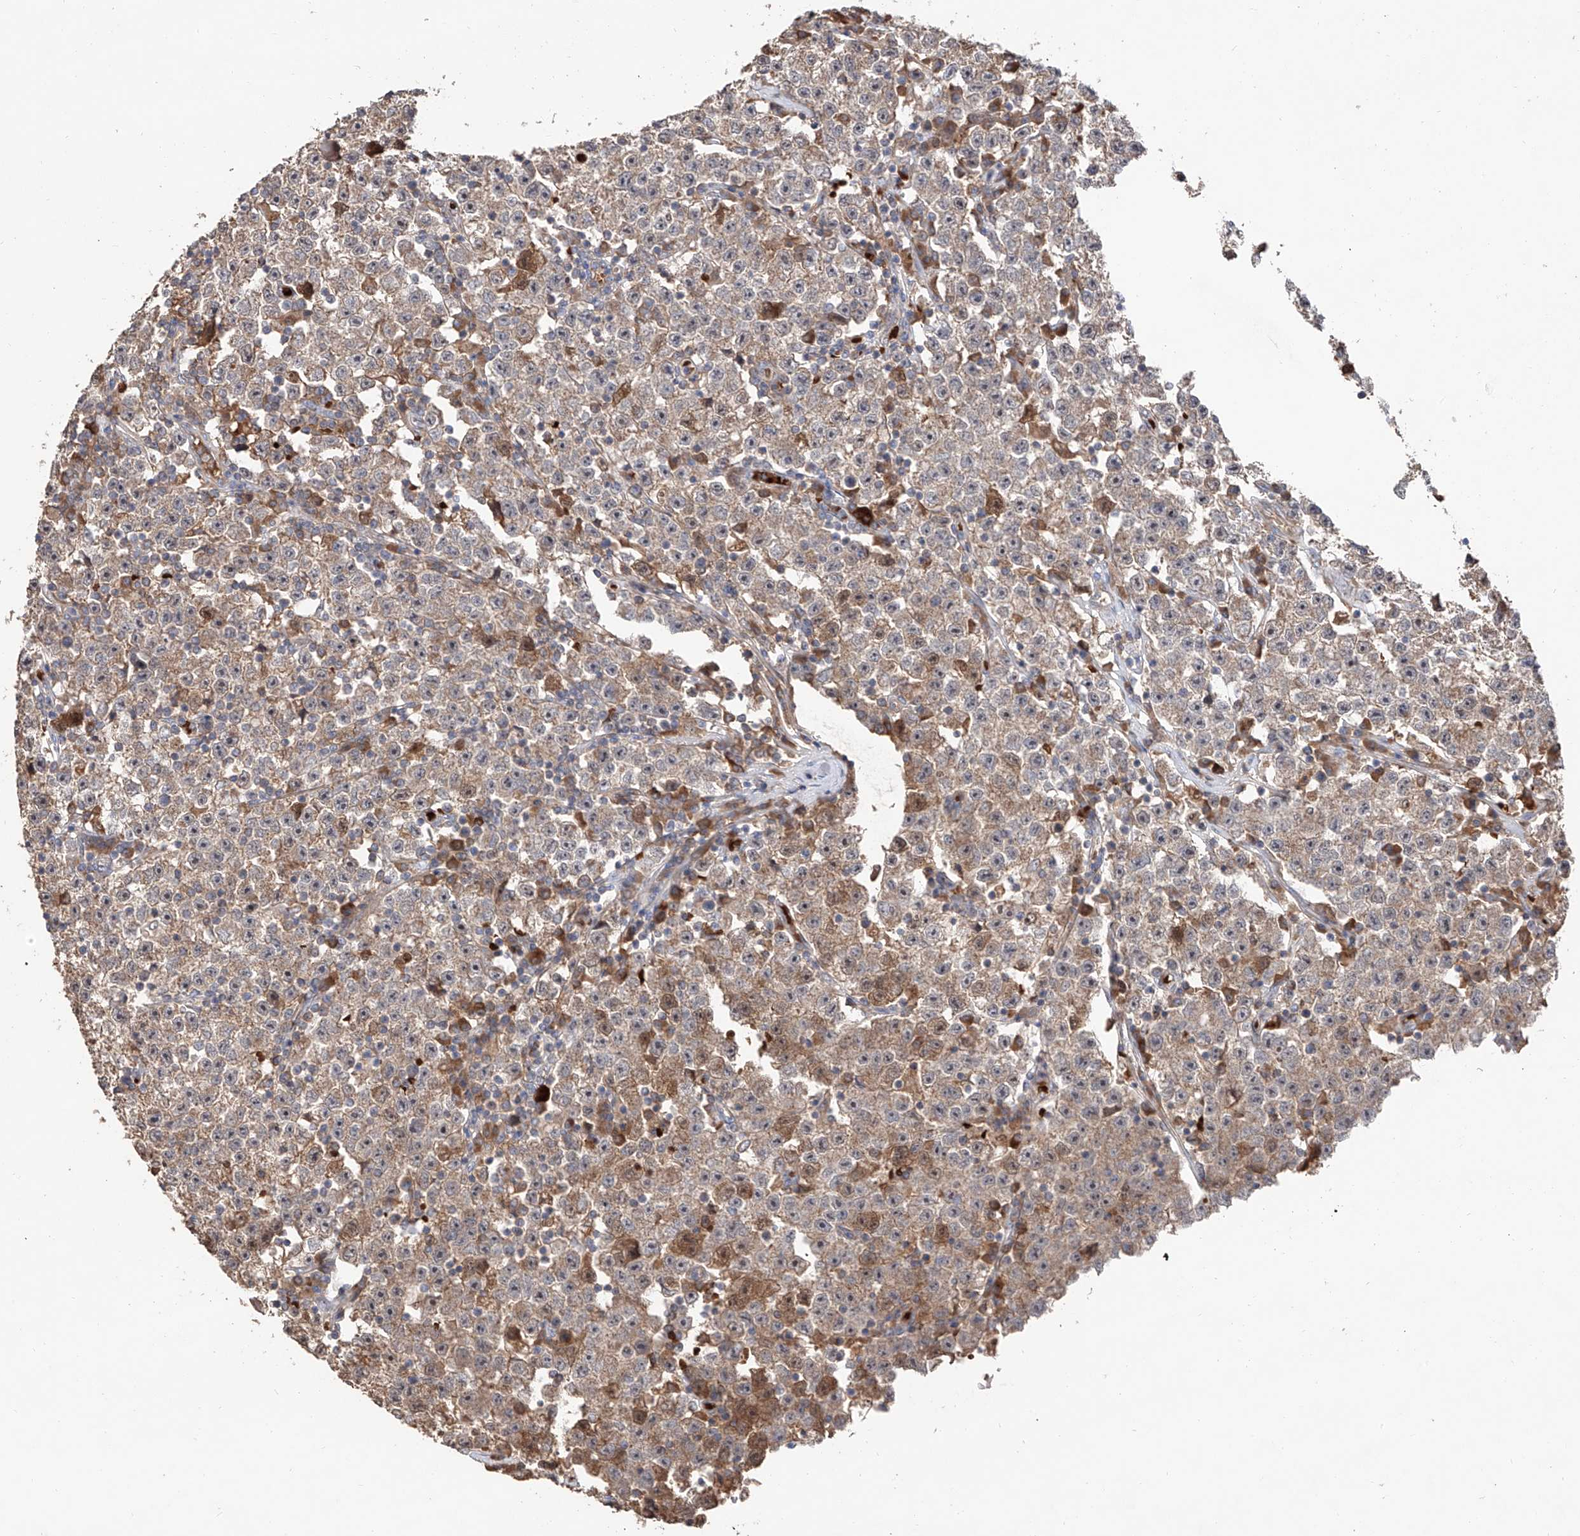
{"staining": {"intensity": "weak", "quantity": ">75%", "location": "cytoplasmic/membranous"}, "tissue": "testis cancer", "cell_type": "Tumor cells", "image_type": "cancer", "snomed": [{"axis": "morphology", "description": "Seminoma, NOS"}, {"axis": "topography", "description": "Testis"}], "caption": "High-power microscopy captured an immunohistochemistry photomicrograph of testis cancer (seminoma), revealing weak cytoplasmic/membranous expression in approximately >75% of tumor cells.", "gene": "EDN1", "patient": {"sex": "male", "age": 22}}